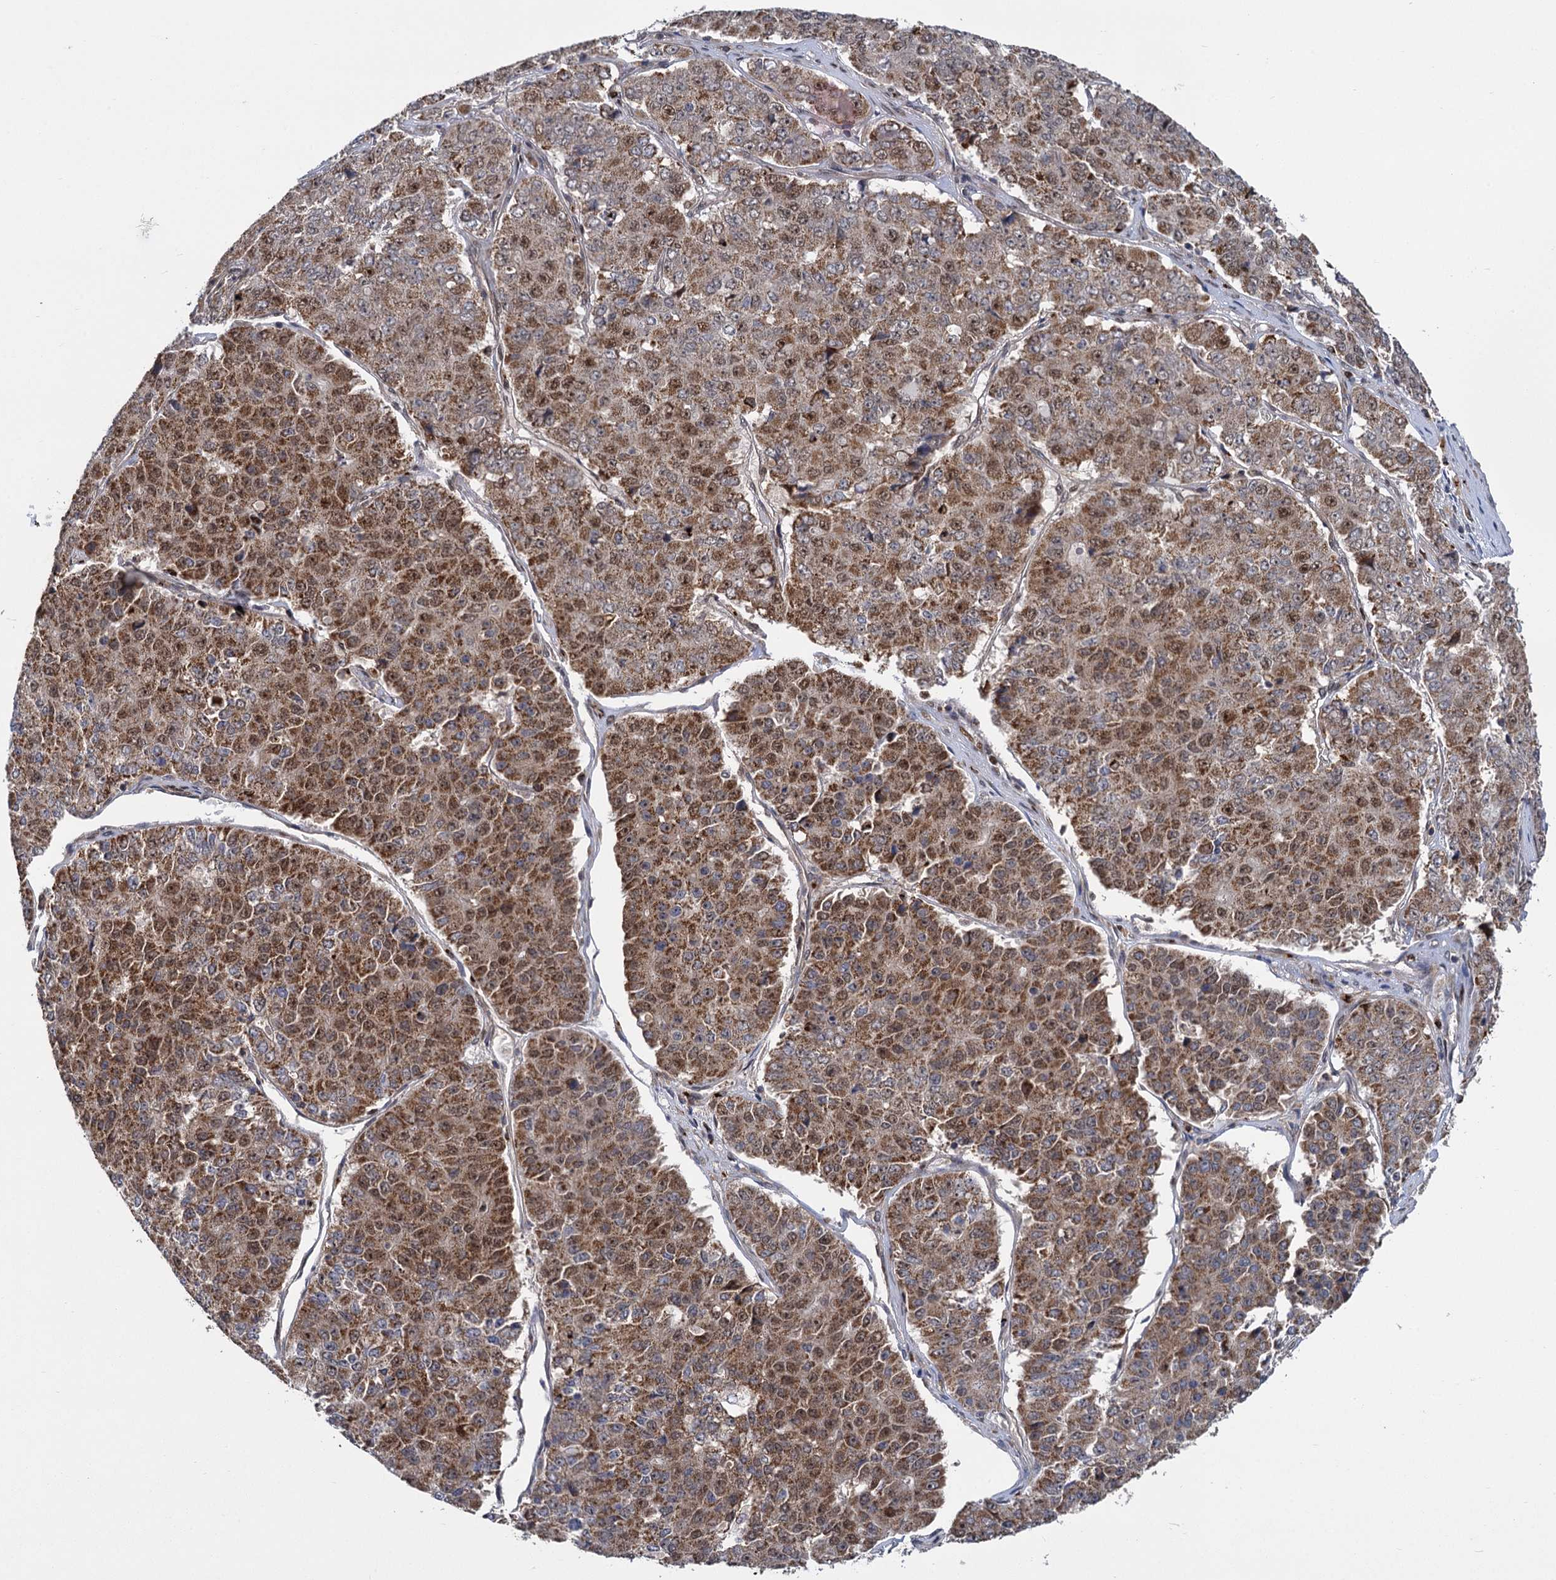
{"staining": {"intensity": "moderate", "quantity": ">75%", "location": "cytoplasmic/membranous,nuclear"}, "tissue": "pancreatic cancer", "cell_type": "Tumor cells", "image_type": "cancer", "snomed": [{"axis": "morphology", "description": "Adenocarcinoma, NOS"}, {"axis": "topography", "description": "Pancreas"}], "caption": "An immunohistochemistry histopathology image of tumor tissue is shown. Protein staining in brown shows moderate cytoplasmic/membranous and nuclear positivity in adenocarcinoma (pancreatic) within tumor cells.", "gene": "GAL3ST4", "patient": {"sex": "male", "age": 50}}